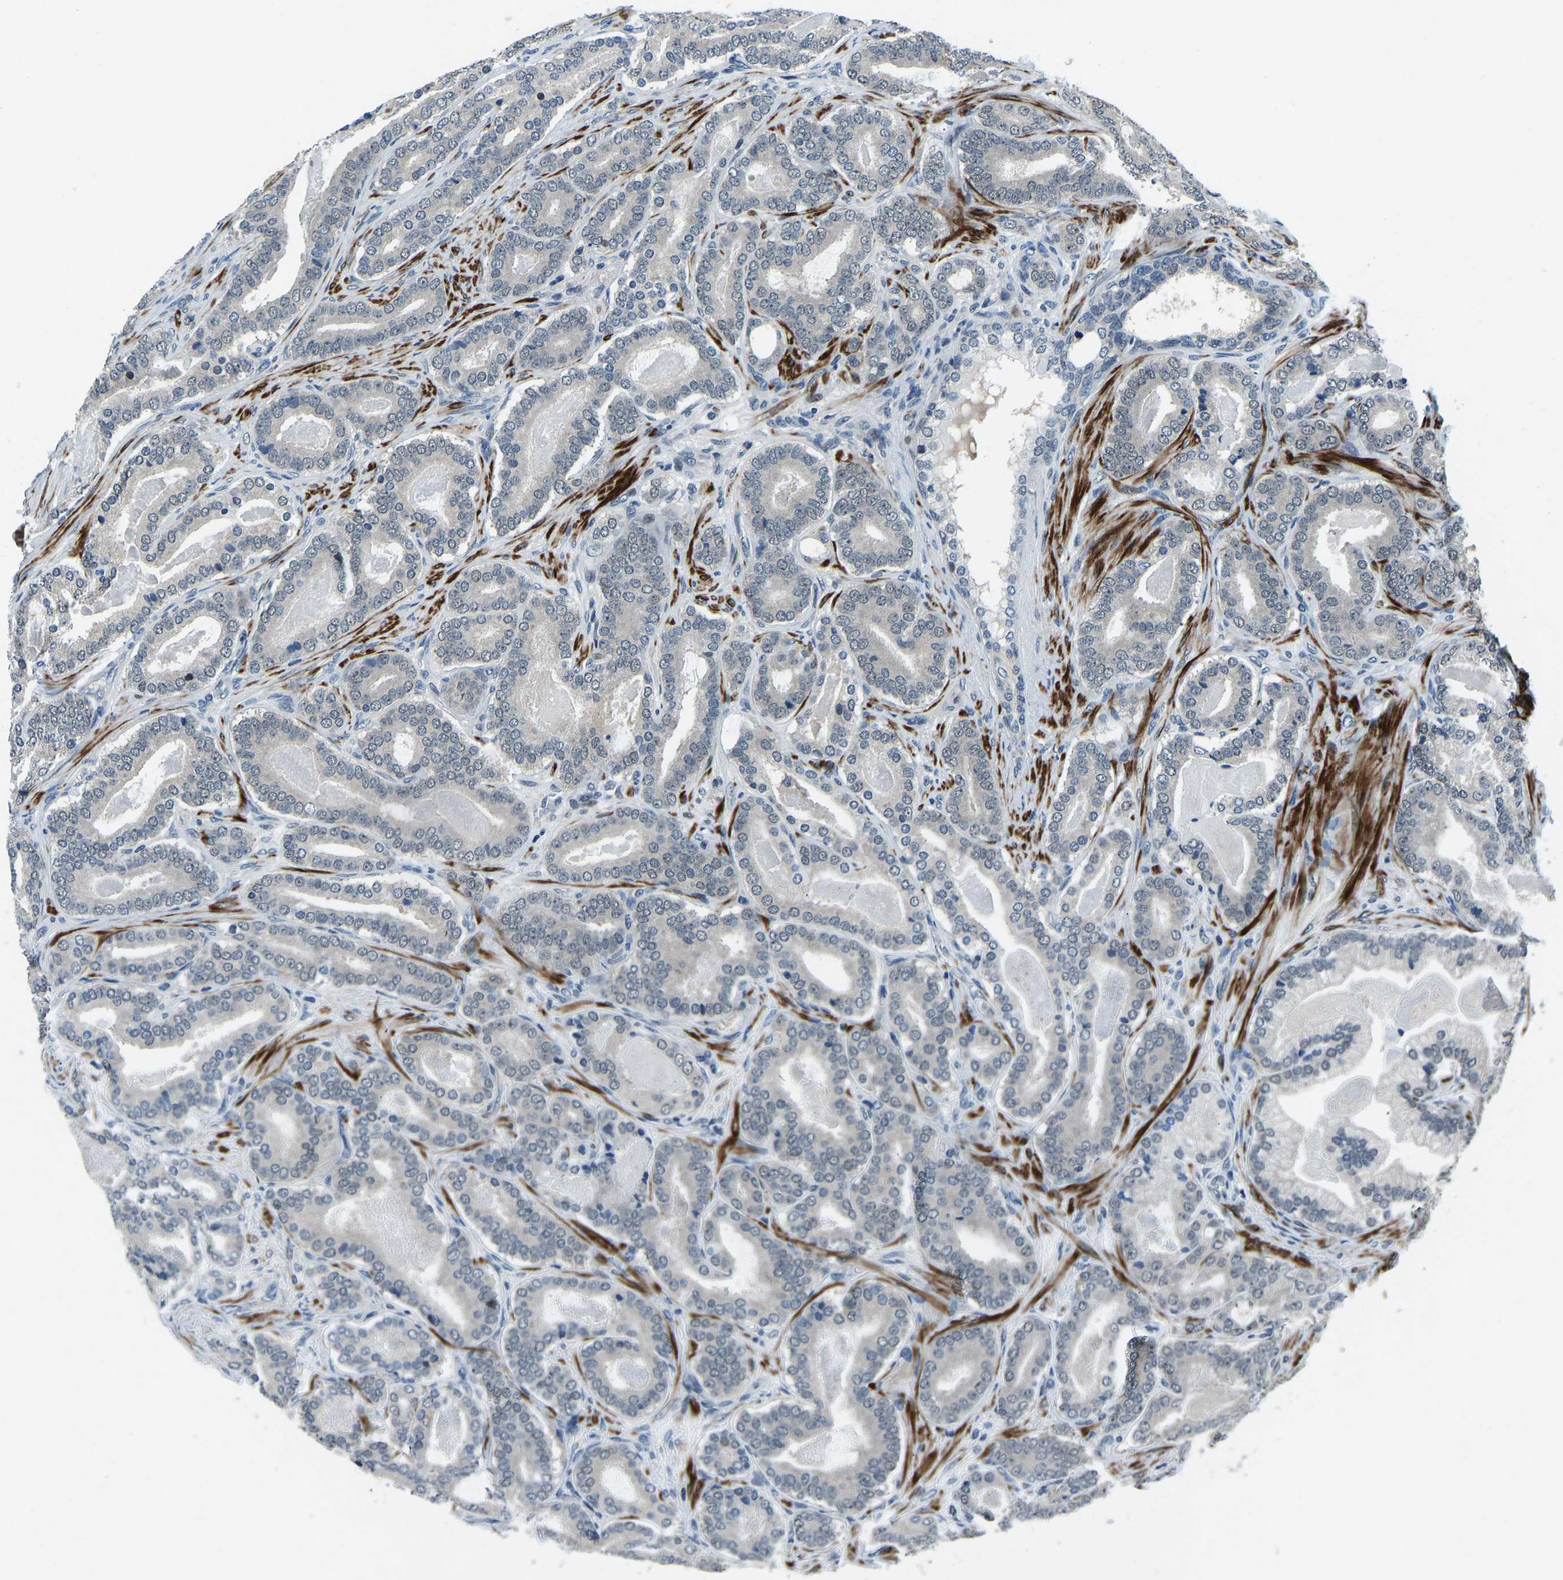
{"staining": {"intensity": "negative", "quantity": "none", "location": "none"}, "tissue": "prostate cancer", "cell_type": "Tumor cells", "image_type": "cancer", "snomed": [{"axis": "morphology", "description": "Adenocarcinoma, High grade"}, {"axis": "topography", "description": "Prostate"}], "caption": "A high-resolution histopathology image shows immunohistochemistry (IHC) staining of prostate high-grade adenocarcinoma, which shows no significant staining in tumor cells.", "gene": "RLIM", "patient": {"sex": "male", "age": 60}}